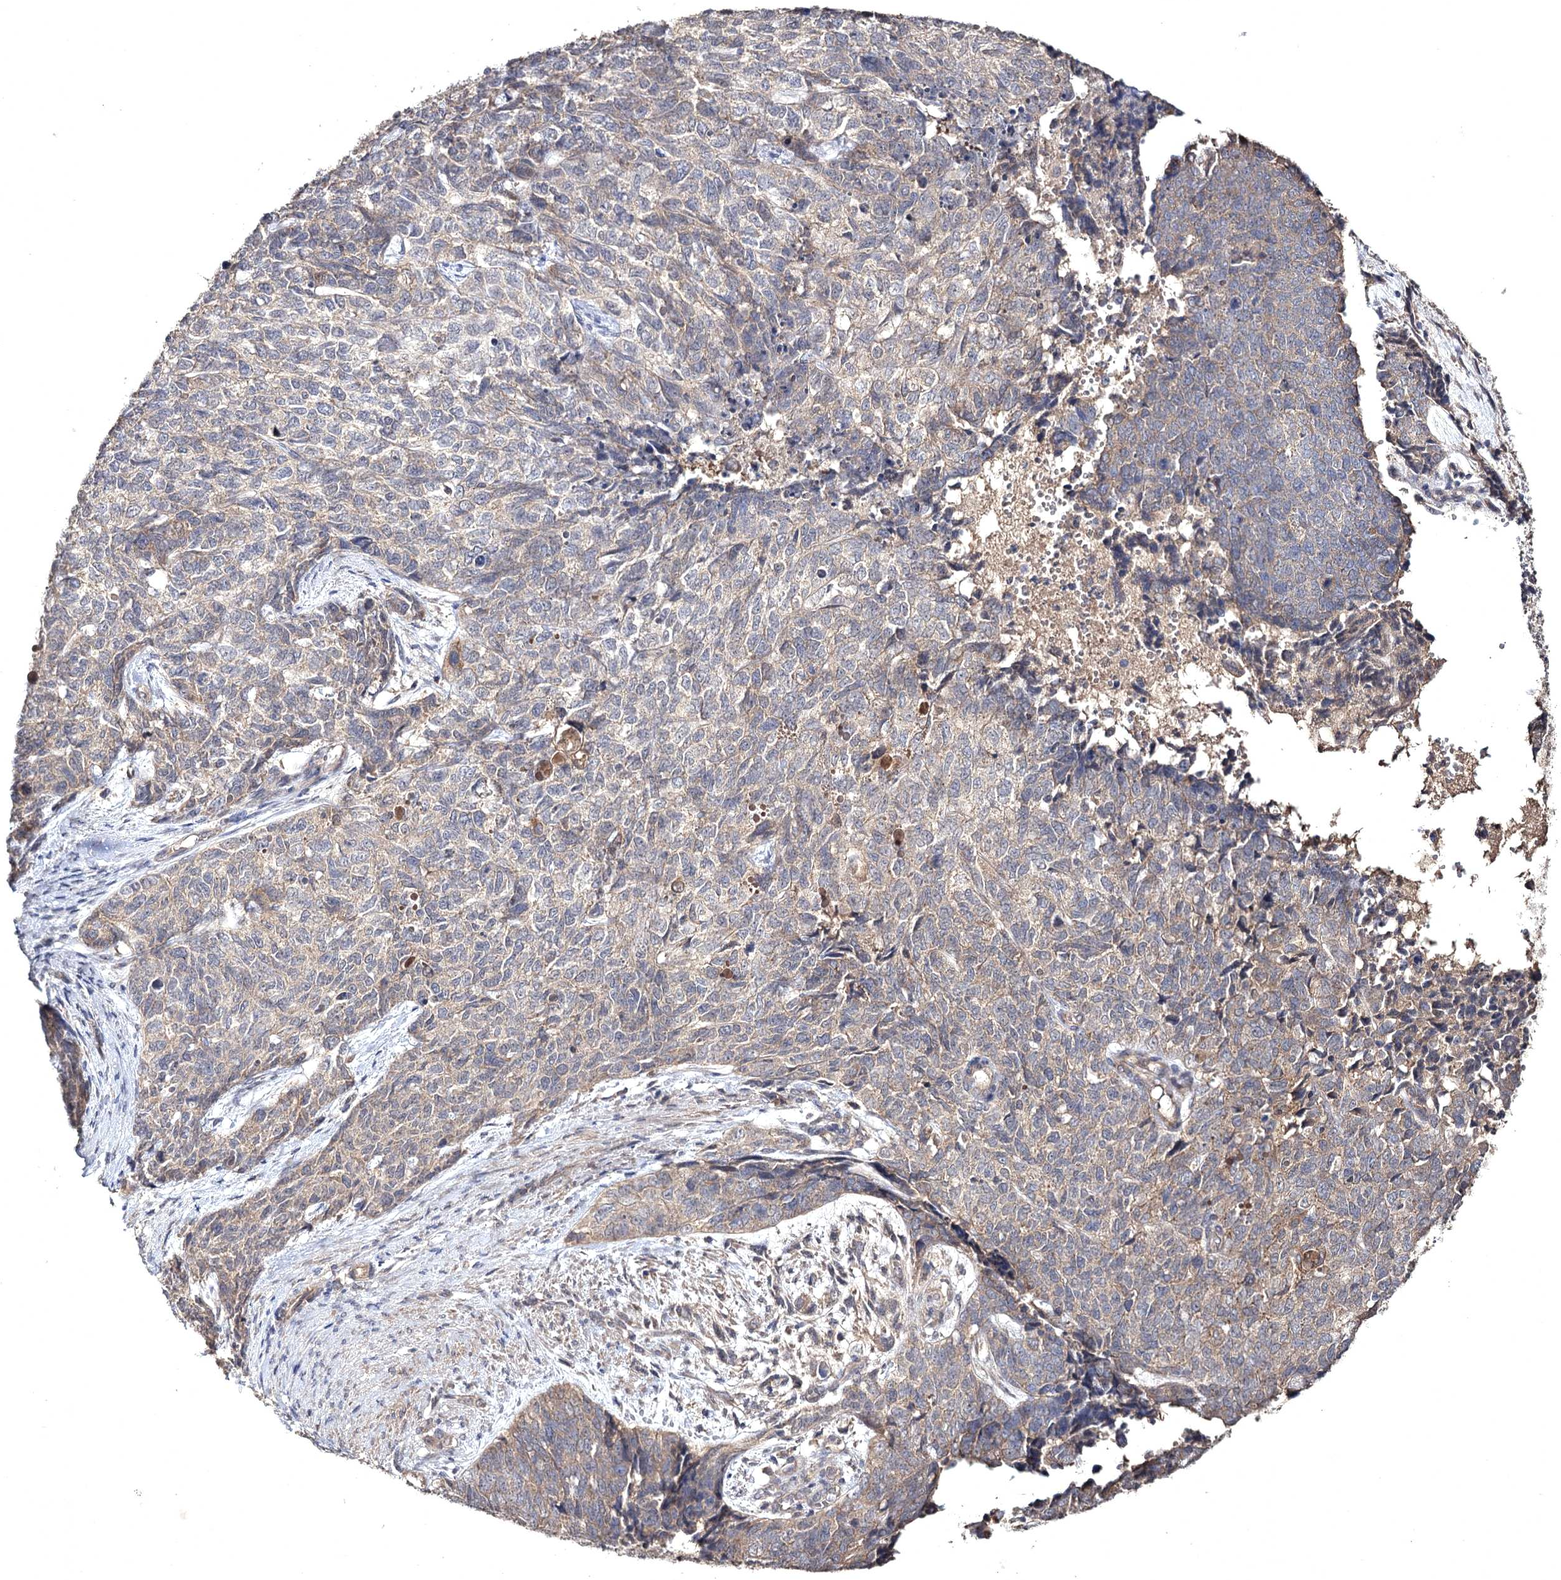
{"staining": {"intensity": "weak", "quantity": "<25%", "location": "cytoplasmic/membranous"}, "tissue": "cervical cancer", "cell_type": "Tumor cells", "image_type": "cancer", "snomed": [{"axis": "morphology", "description": "Squamous cell carcinoma, NOS"}, {"axis": "topography", "description": "Cervix"}], "caption": "DAB immunohistochemical staining of human cervical squamous cell carcinoma displays no significant positivity in tumor cells. Nuclei are stained in blue.", "gene": "SEMA4G", "patient": {"sex": "female", "age": 63}}